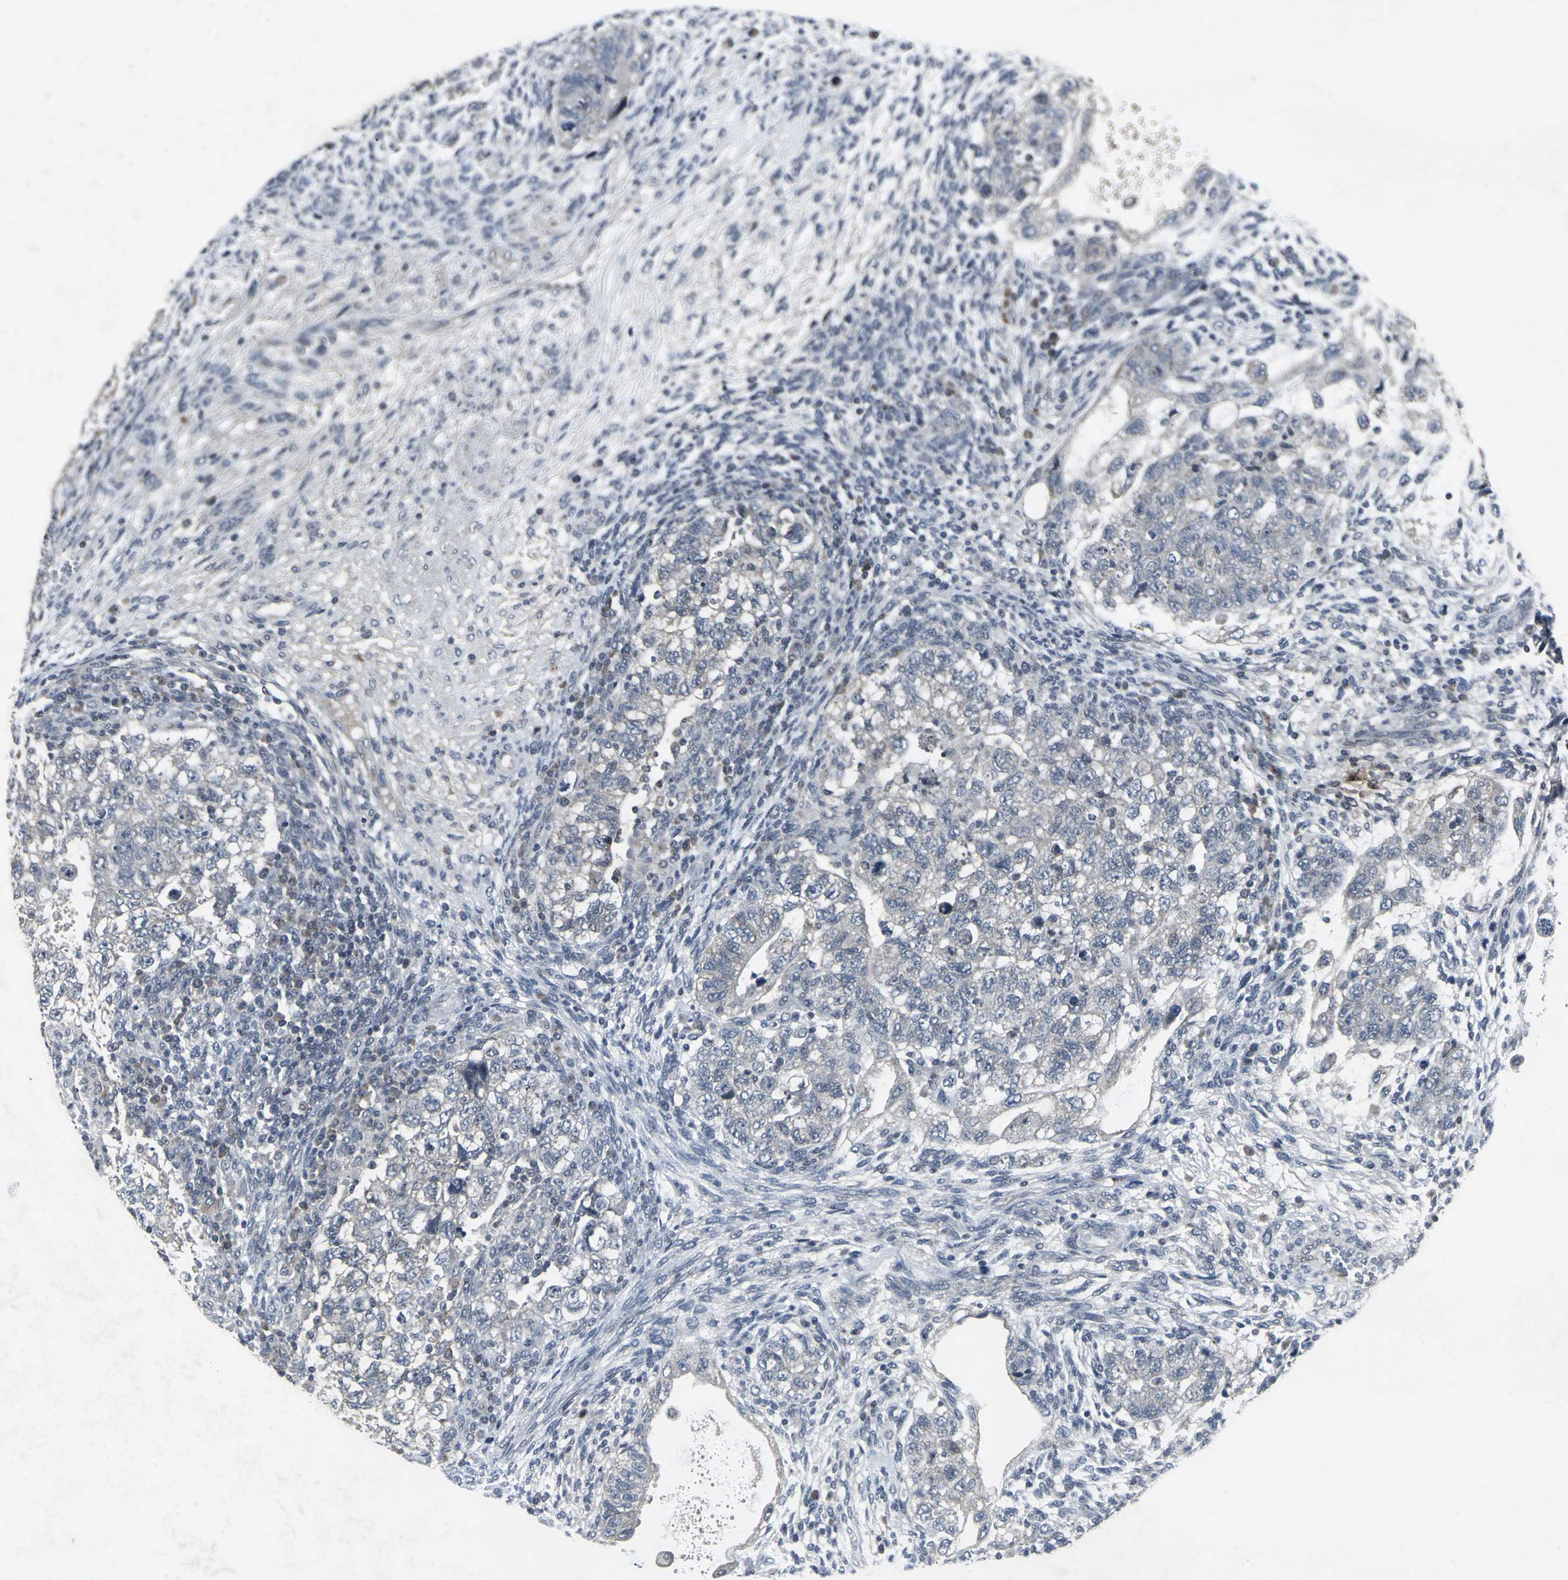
{"staining": {"intensity": "negative", "quantity": "none", "location": "none"}, "tissue": "testis cancer", "cell_type": "Tumor cells", "image_type": "cancer", "snomed": [{"axis": "morphology", "description": "Normal tissue, NOS"}, {"axis": "morphology", "description": "Carcinoma, Embryonal, NOS"}, {"axis": "topography", "description": "Testis"}], "caption": "Protein analysis of embryonal carcinoma (testis) demonstrates no significant expression in tumor cells.", "gene": "BMP4", "patient": {"sex": "male", "age": 36}}